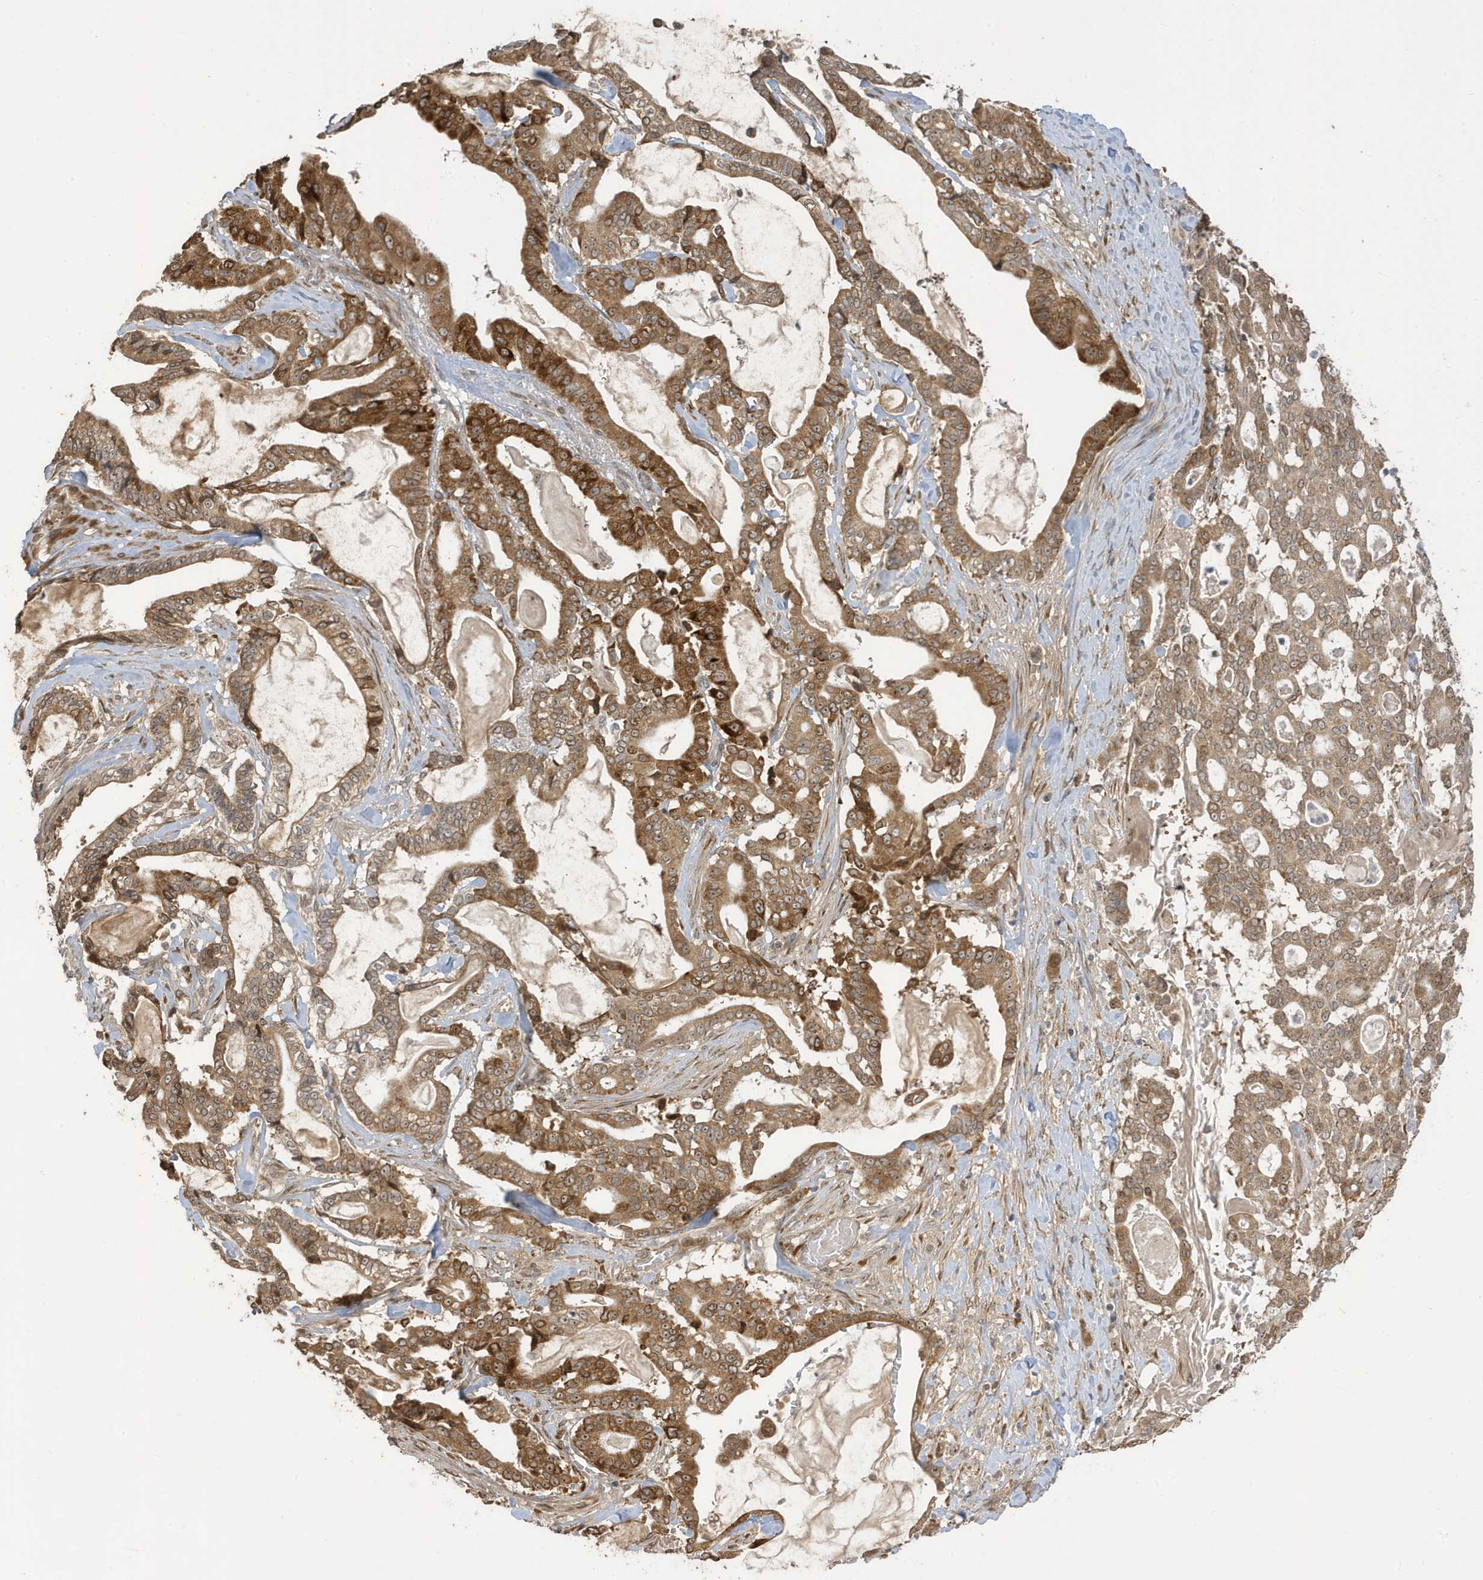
{"staining": {"intensity": "moderate", "quantity": ">75%", "location": "cytoplasmic/membranous"}, "tissue": "pancreatic cancer", "cell_type": "Tumor cells", "image_type": "cancer", "snomed": [{"axis": "morphology", "description": "Adenocarcinoma, NOS"}, {"axis": "topography", "description": "Pancreas"}], "caption": "The histopathology image demonstrates staining of pancreatic cancer, revealing moderate cytoplasmic/membranous protein expression (brown color) within tumor cells.", "gene": "ECM2", "patient": {"sex": "male", "age": 63}}